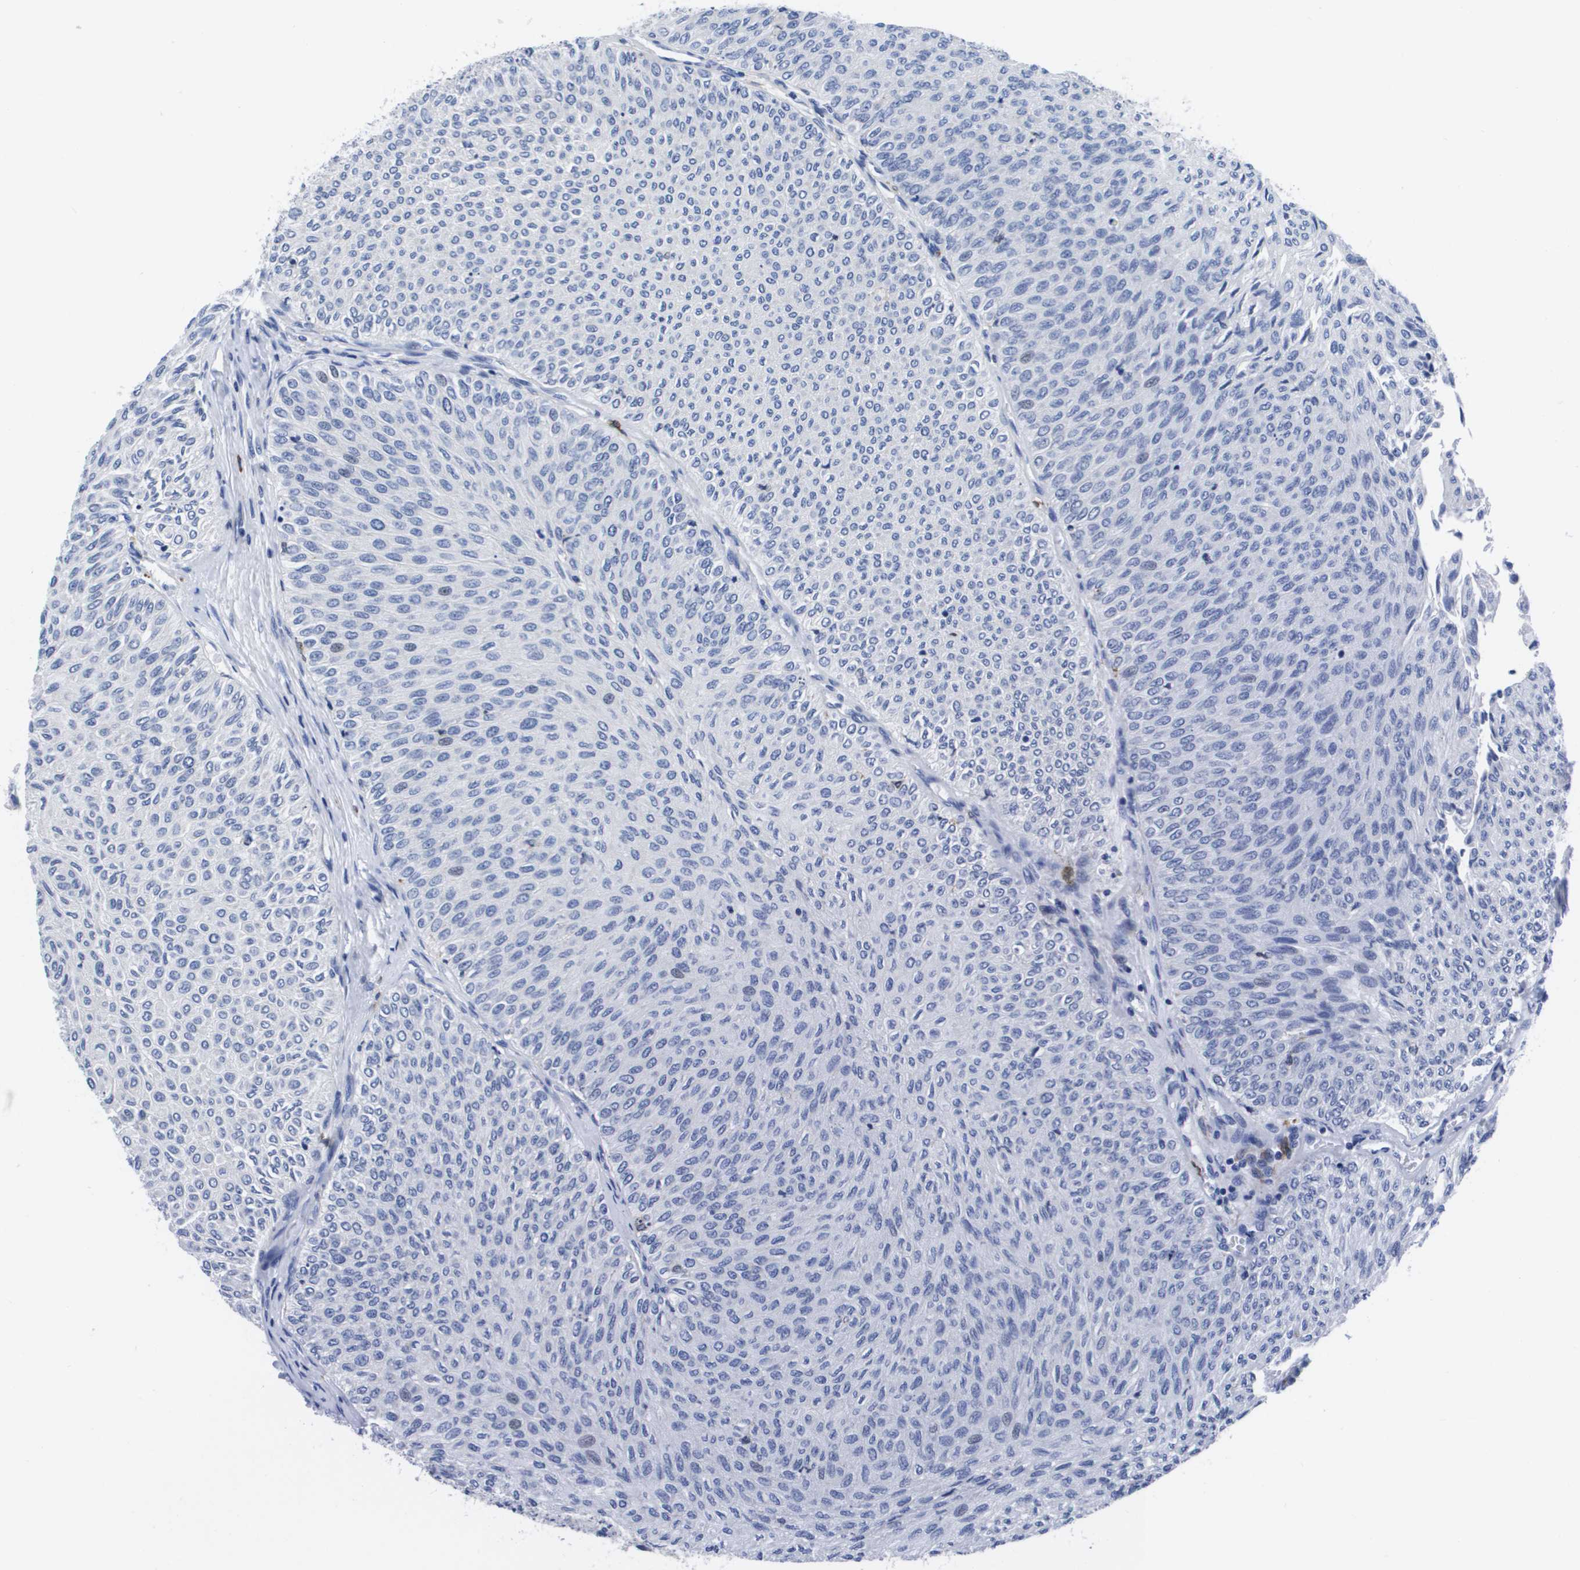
{"staining": {"intensity": "negative", "quantity": "none", "location": "none"}, "tissue": "urothelial cancer", "cell_type": "Tumor cells", "image_type": "cancer", "snomed": [{"axis": "morphology", "description": "Urothelial carcinoma, Low grade"}, {"axis": "topography", "description": "Urinary bladder"}], "caption": "Immunohistochemical staining of human urothelial cancer shows no significant positivity in tumor cells.", "gene": "HMOX1", "patient": {"sex": "male", "age": 78}}